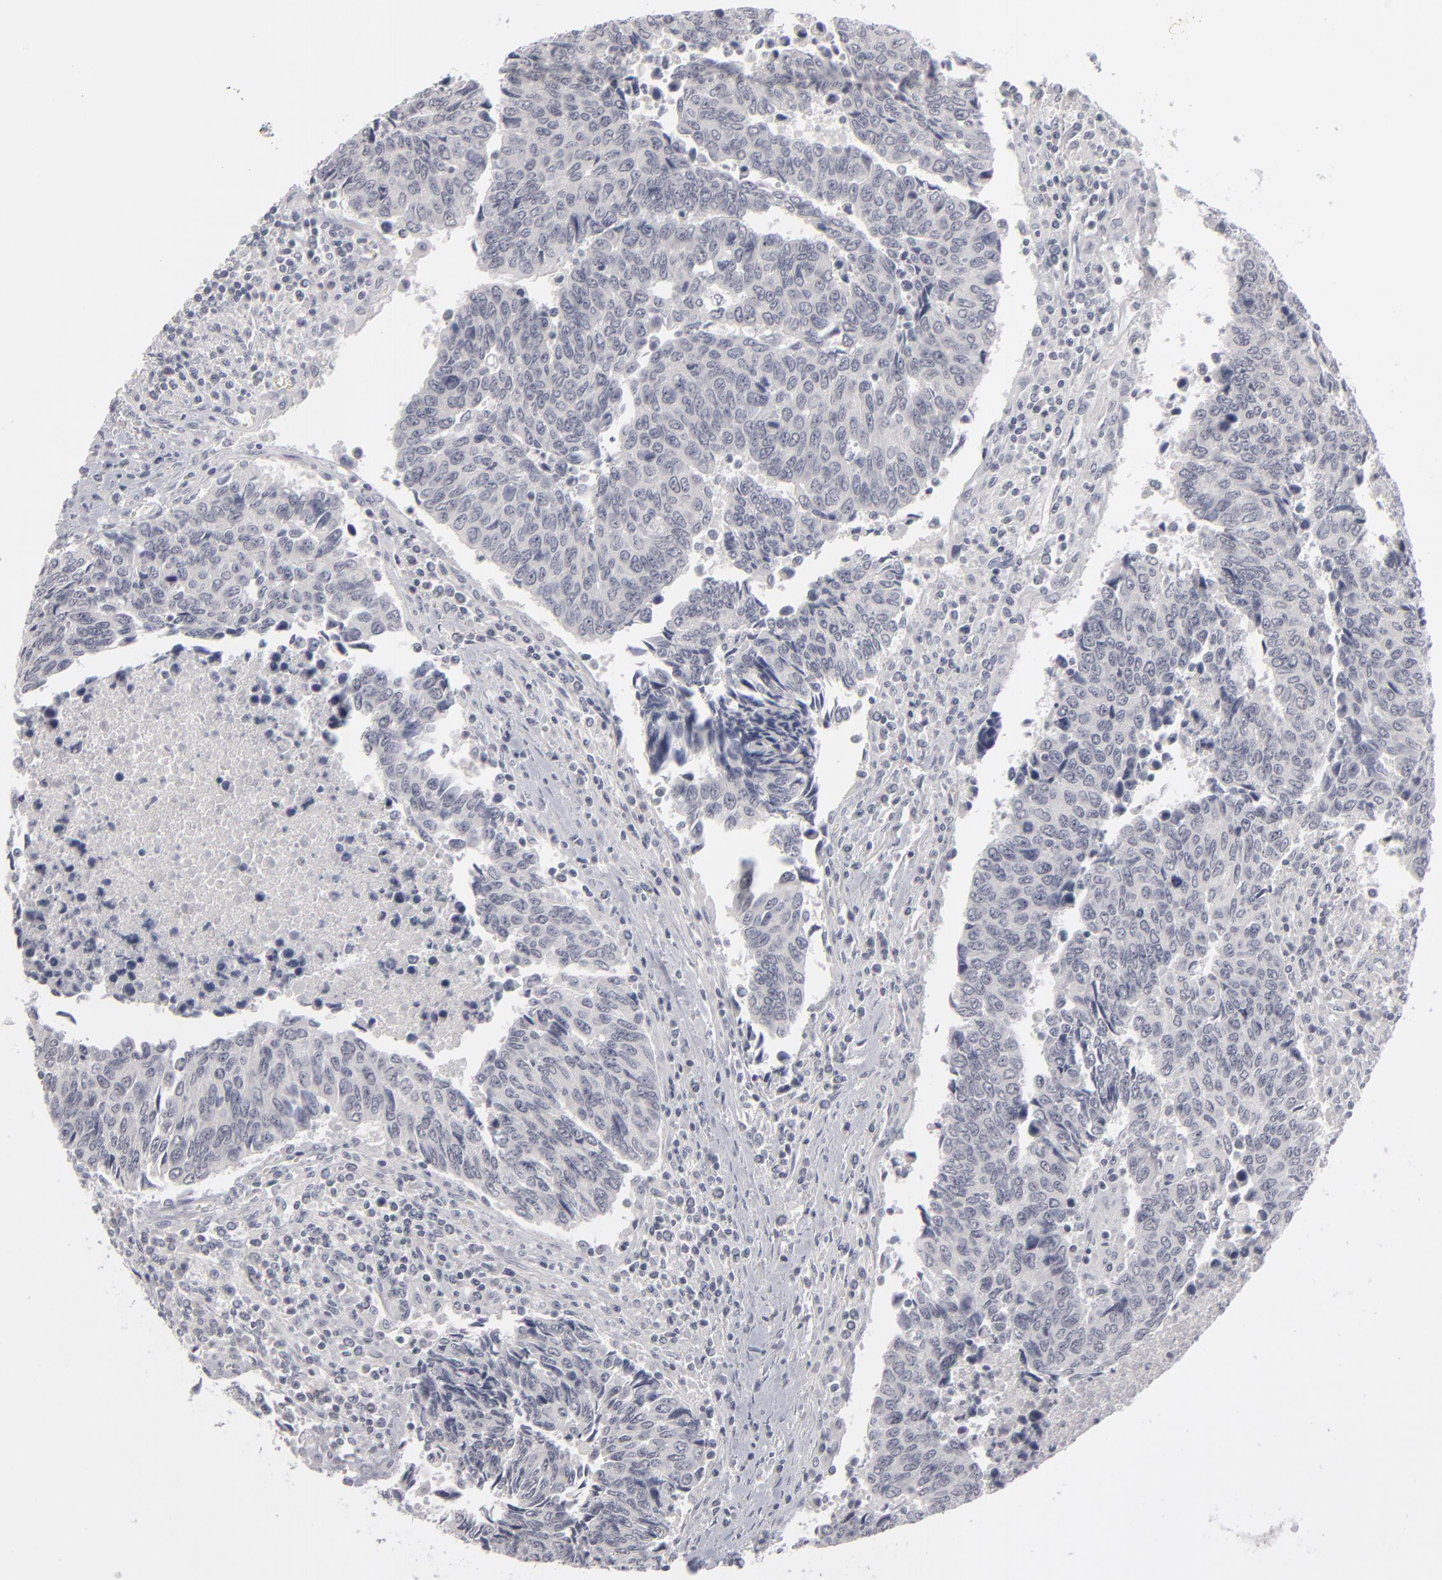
{"staining": {"intensity": "negative", "quantity": "none", "location": "none"}, "tissue": "urothelial cancer", "cell_type": "Tumor cells", "image_type": "cancer", "snomed": [{"axis": "morphology", "description": "Urothelial carcinoma, High grade"}, {"axis": "topography", "description": "Urinary bladder"}], "caption": "This histopathology image is of urothelial cancer stained with IHC to label a protein in brown with the nuclei are counter-stained blue. There is no positivity in tumor cells. The staining is performed using DAB (3,3'-diaminobenzidine) brown chromogen with nuclei counter-stained in using hematoxylin.", "gene": "KIAA1210", "patient": {"sex": "male", "age": 86}}